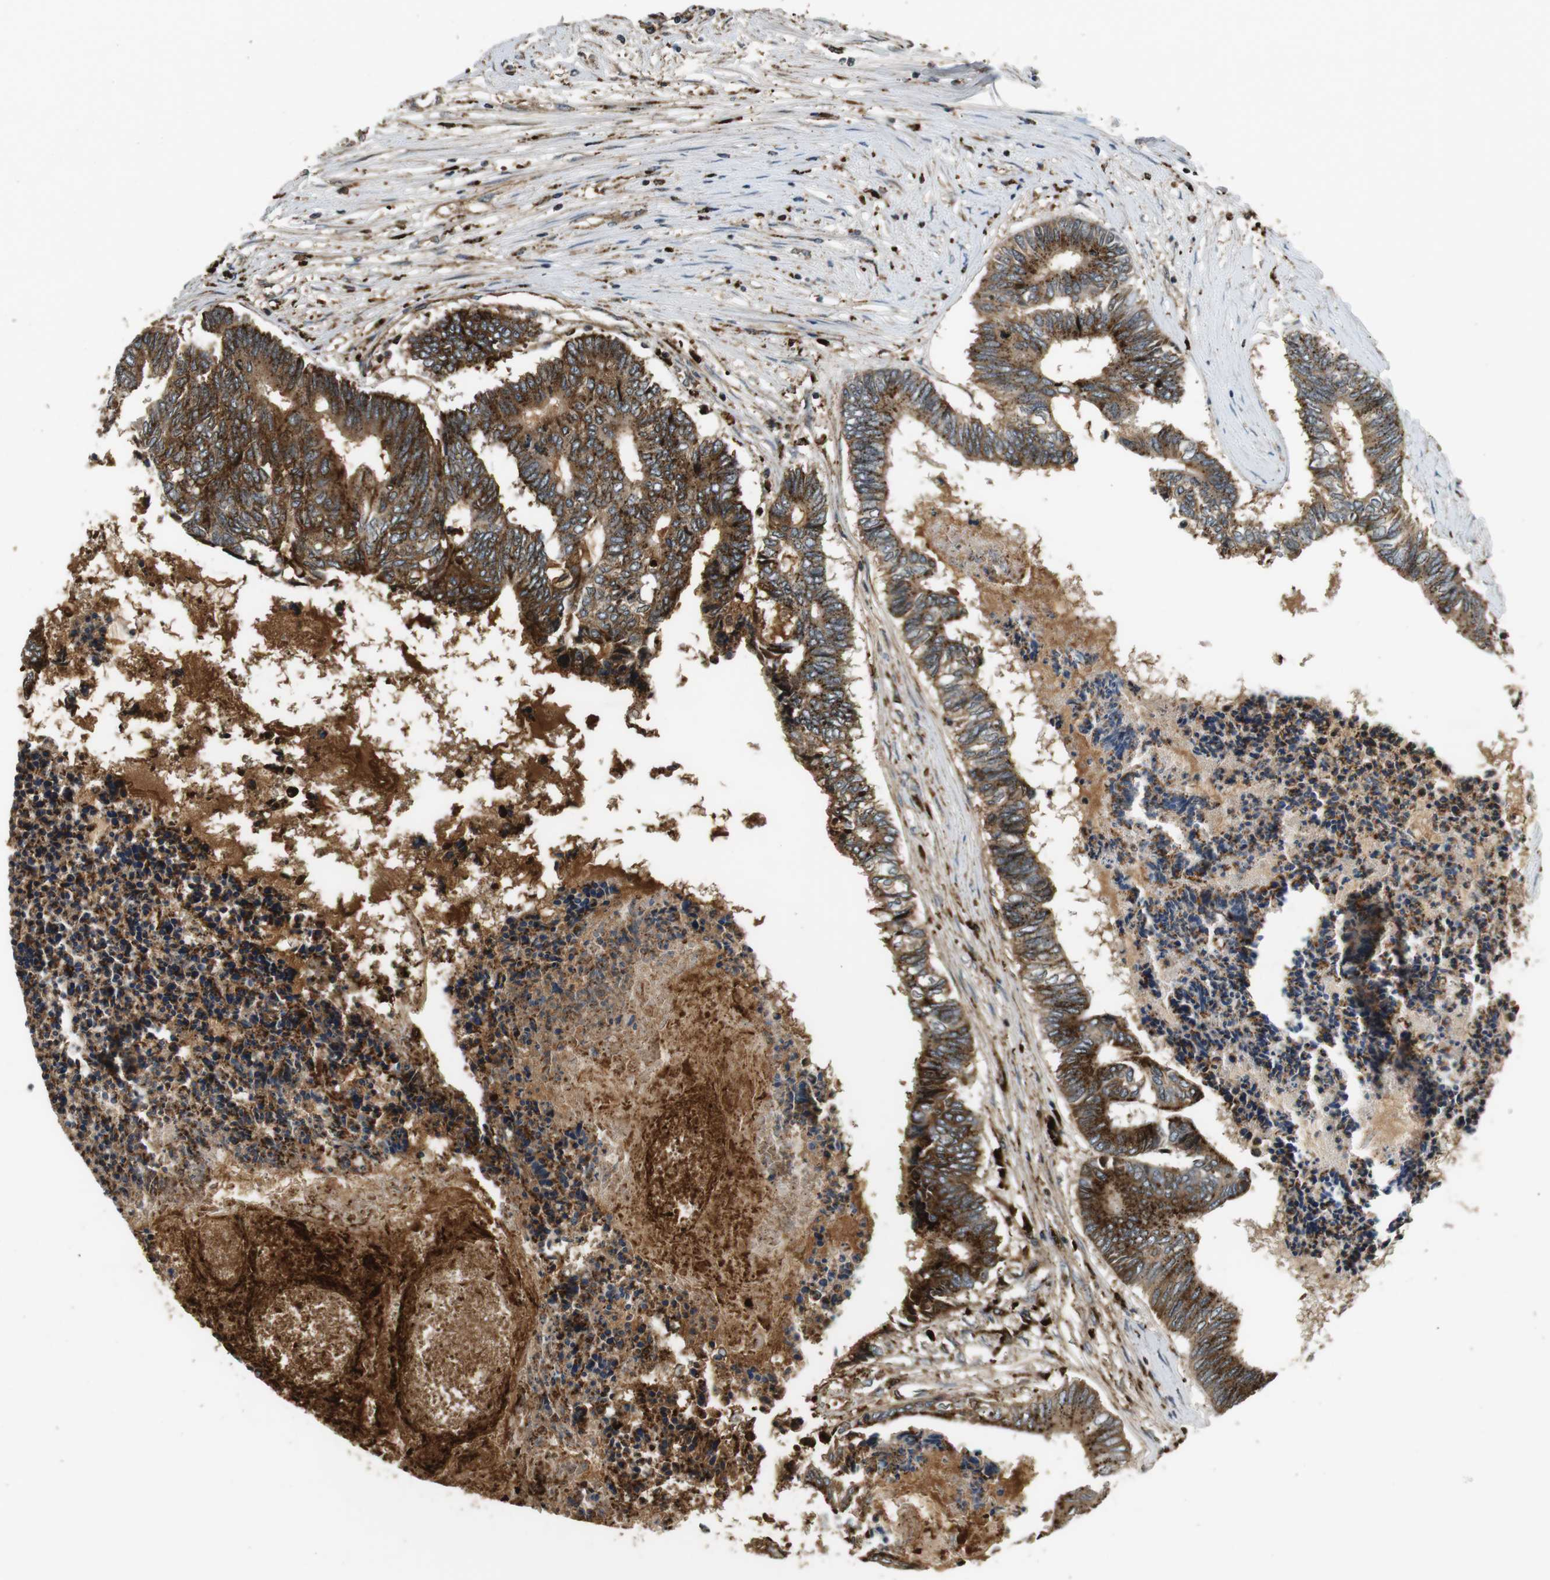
{"staining": {"intensity": "strong", "quantity": ">75%", "location": "cytoplasmic/membranous"}, "tissue": "colorectal cancer", "cell_type": "Tumor cells", "image_type": "cancer", "snomed": [{"axis": "morphology", "description": "Adenocarcinoma, NOS"}, {"axis": "topography", "description": "Rectum"}], "caption": "DAB immunohistochemical staining of colorectal adenocarcinoma demonstrates strong cytoplasmic/membranous protein staining in about >75% of tumor cells.", "gene": "TXNRD1", "patient": {"sex": "male", "age": 63}}